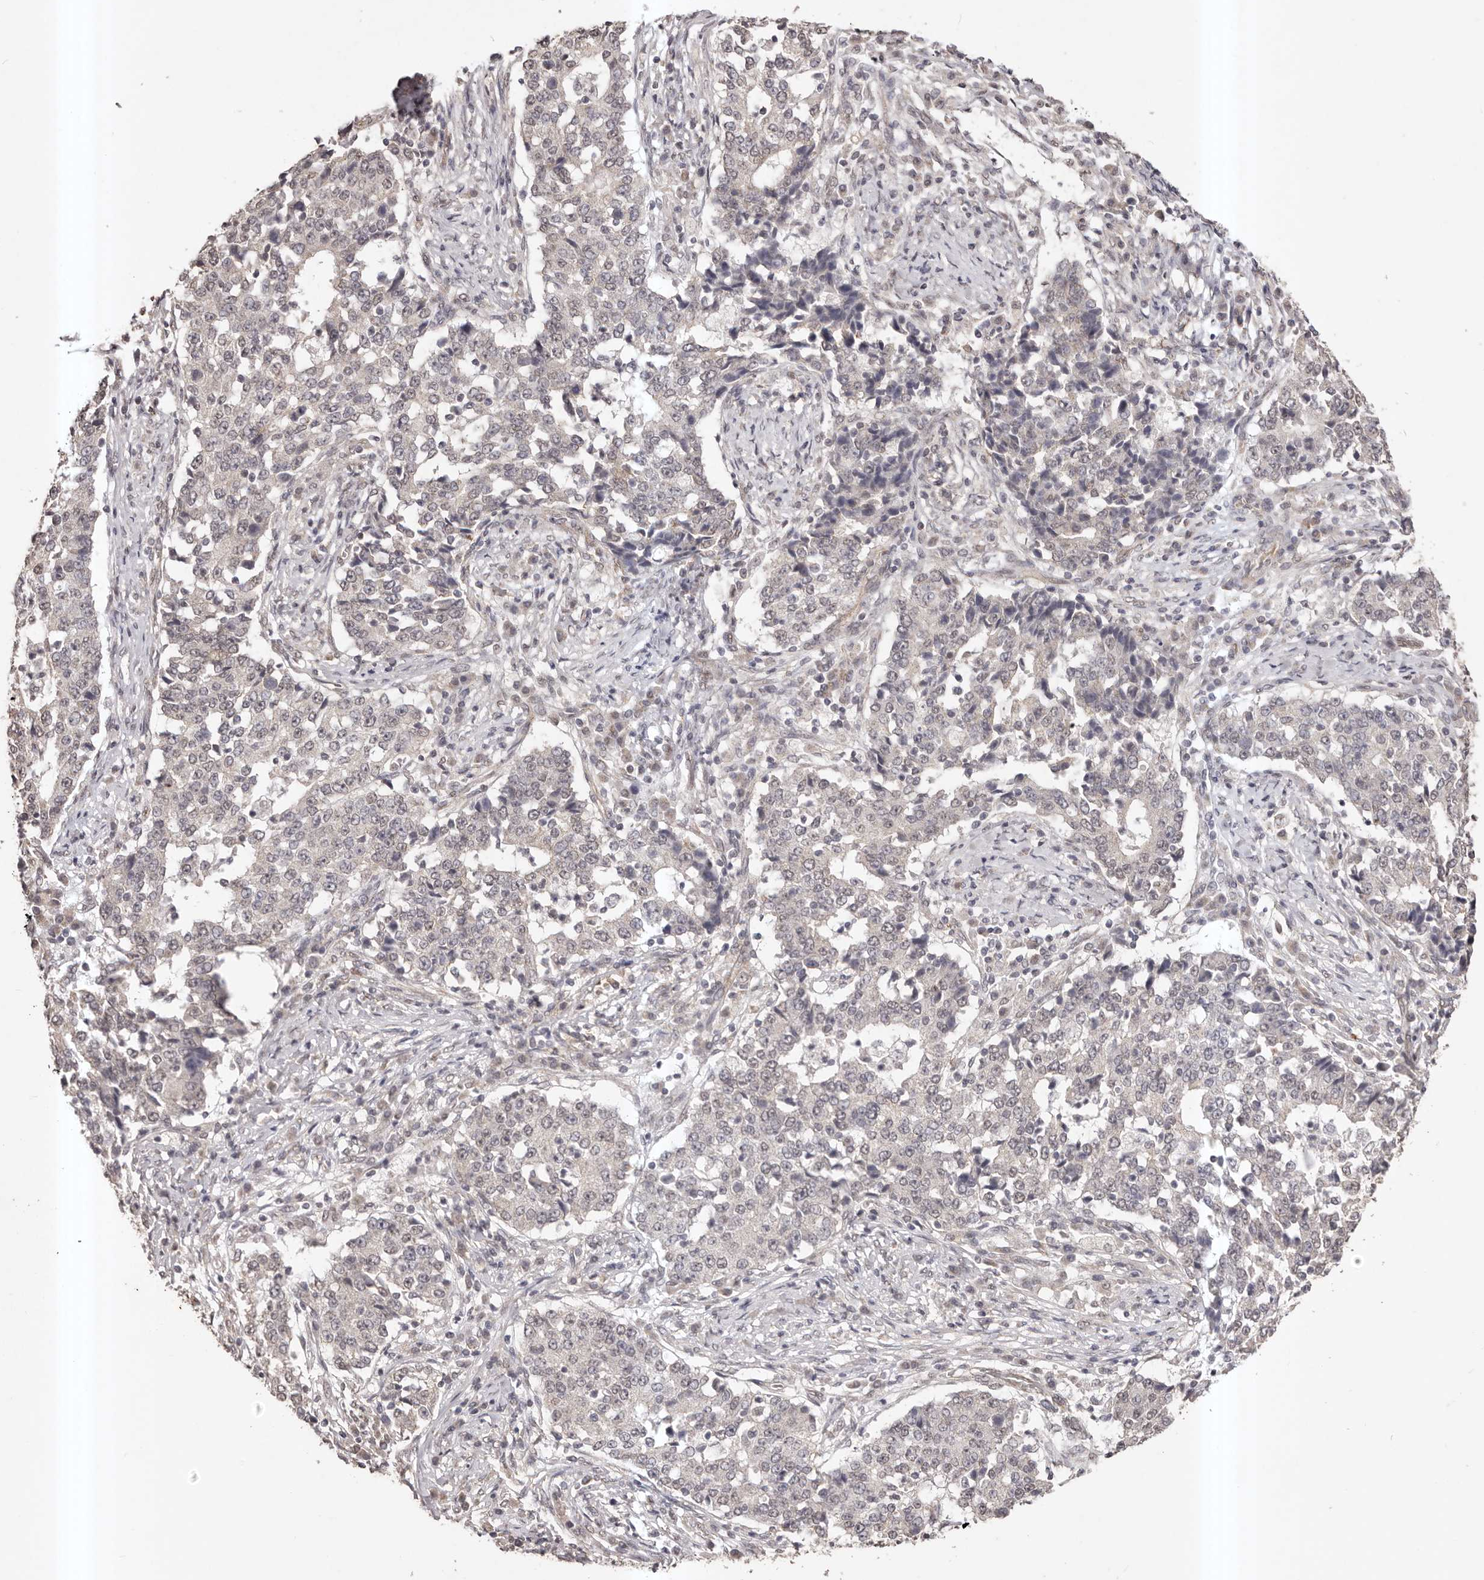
{"staining": {"intensity": "weak", "quantity": "25%-75%", "location": "nuclear"}, "tissue": "stomach cancer", "cell_type": "Tumor cells", "image_type": "cancer", "snomed": [{"axis": "morphology", "description": "Adenocarcinoma, NOS"}, {"axis": "topography", "description": "Stomach"}], "caption": "Protein staining by immunohistochemistry reveals weak nuclear positivity in about 25%-75% of tumor cells in stomach adenocarcinoma. The staining is performed using DAB (3,3'-diaminobenzidine) brown chromogen to label protein expression. The nuclei are counter-stained blue using hematoxylin.", "gene": "RPS6KA5", "patient": {"sex": "male", "age": 59}}